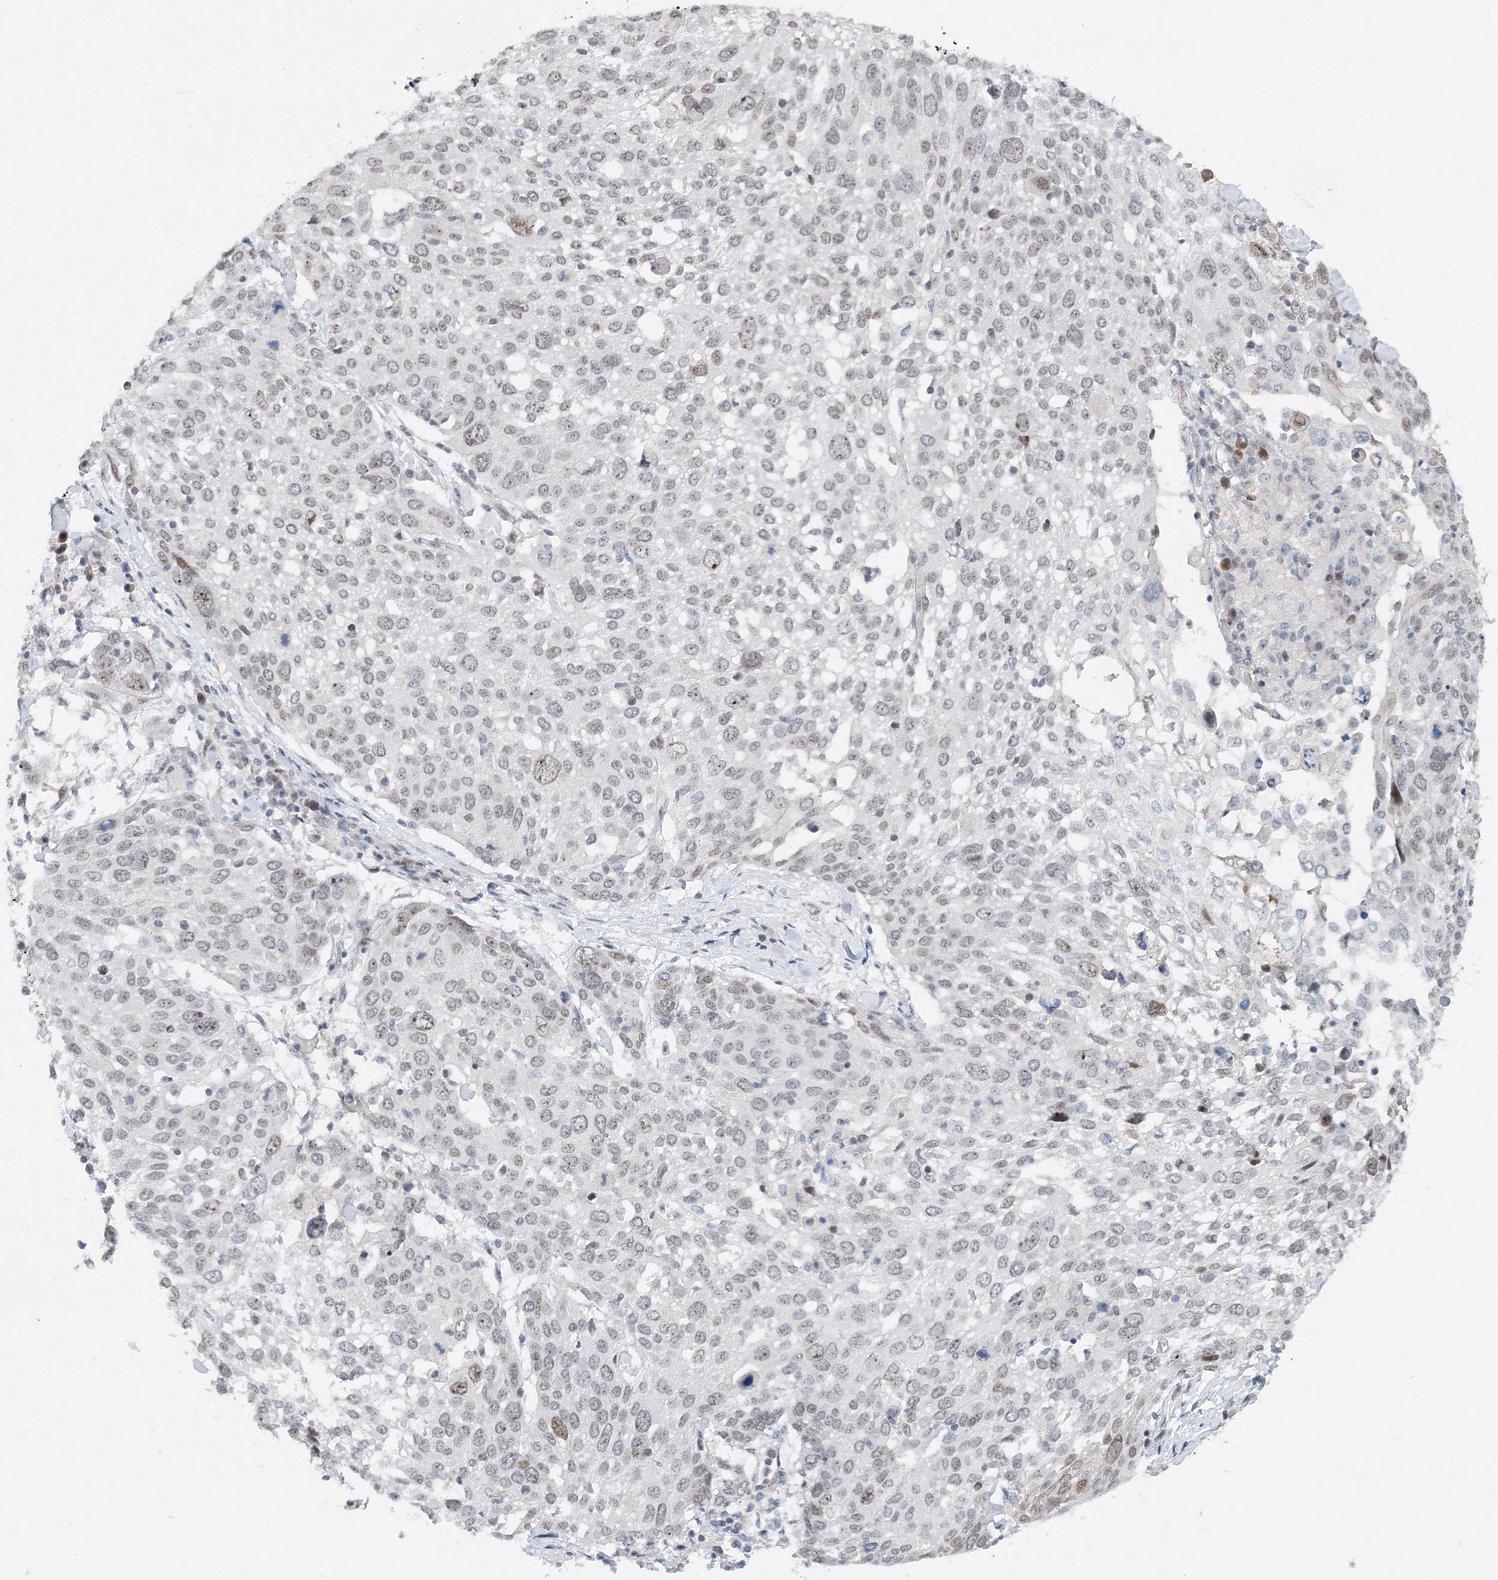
{"staining": {"intensity": "moderate", "quantity": "<25%", "location": "nuclear"}, "tissue": "lung cancer", "cell_type": "Tumor cells", "image_type": "cancer", "snomed": [{"axis": "morphology", "description": "Squamous cell carcinoma, NOS"}, {"axis": "topography", "description": "Lung"}], "caption": "Immunohistochemistry (DAB) staining of lung cancer (squamous cell carcinoma) reveals moderate nuclear protein staining in approximately <25% of tumor cells. The staining was performed using DAB (3,3'-diaminobenzidine), with brown indicating positive protein expression. Nuclei are stained blue with hematoxylin.", "gene": "UIMC1", "patient": {"sex": "male", "age": 65}}